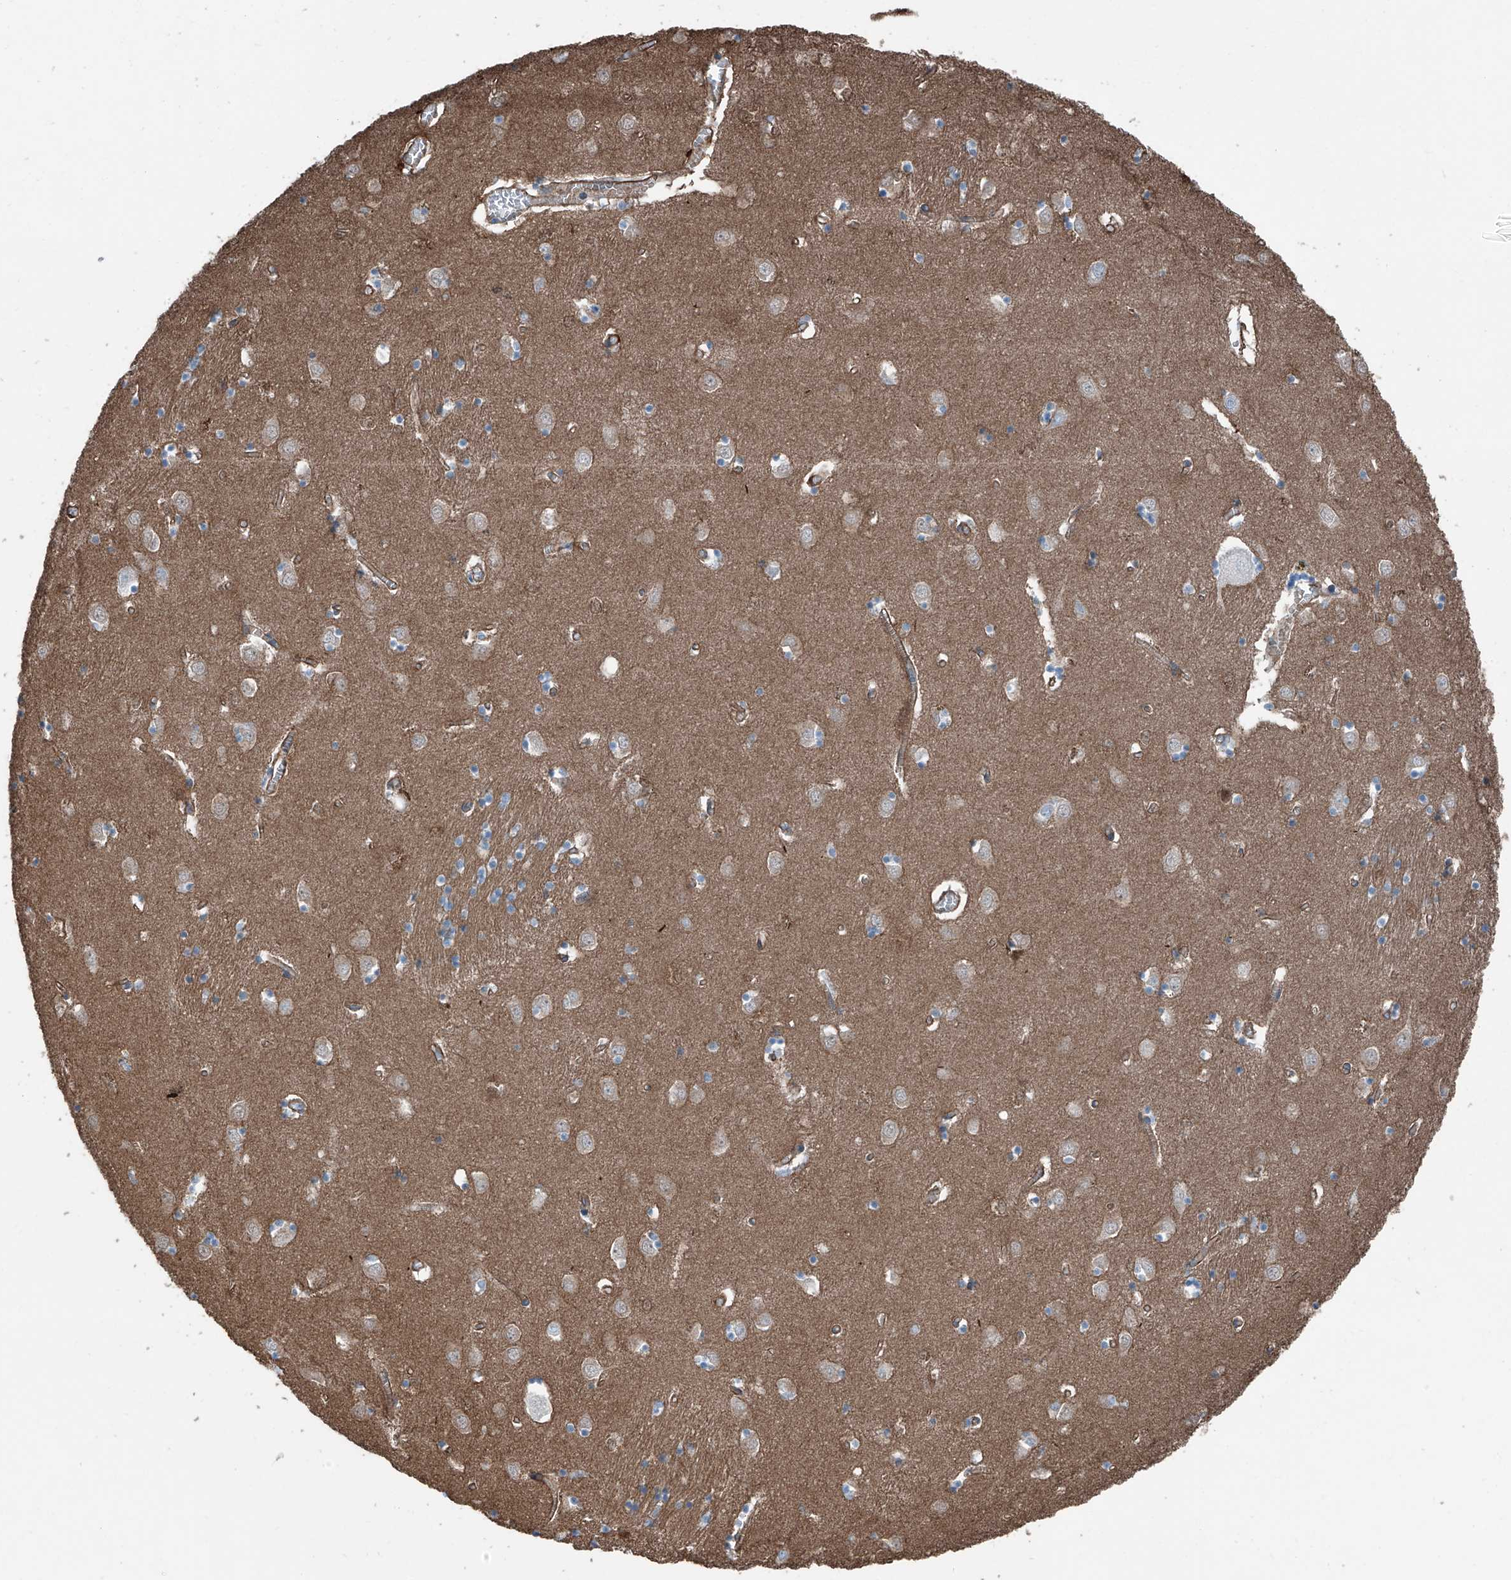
{"staining": {"intensity": "weak", "quantity": "<25%", "location": "cytoplasmic/membranous"}, "tissue": "caudate", "cell_type": "Glial cells", "image_type": "normal", "snomed": [{"axis": "morphology", "description": "Normal tissue, NOS"}, {"axis": "topography", "description": "Lateral ventricle wall"}], "caption": "Unremarkable caudate was stained to show a protein in brown. There is no significant expression in glial cells.", "gene": "THEMIS2", "patient": {"sex": "male", "age": 70}}